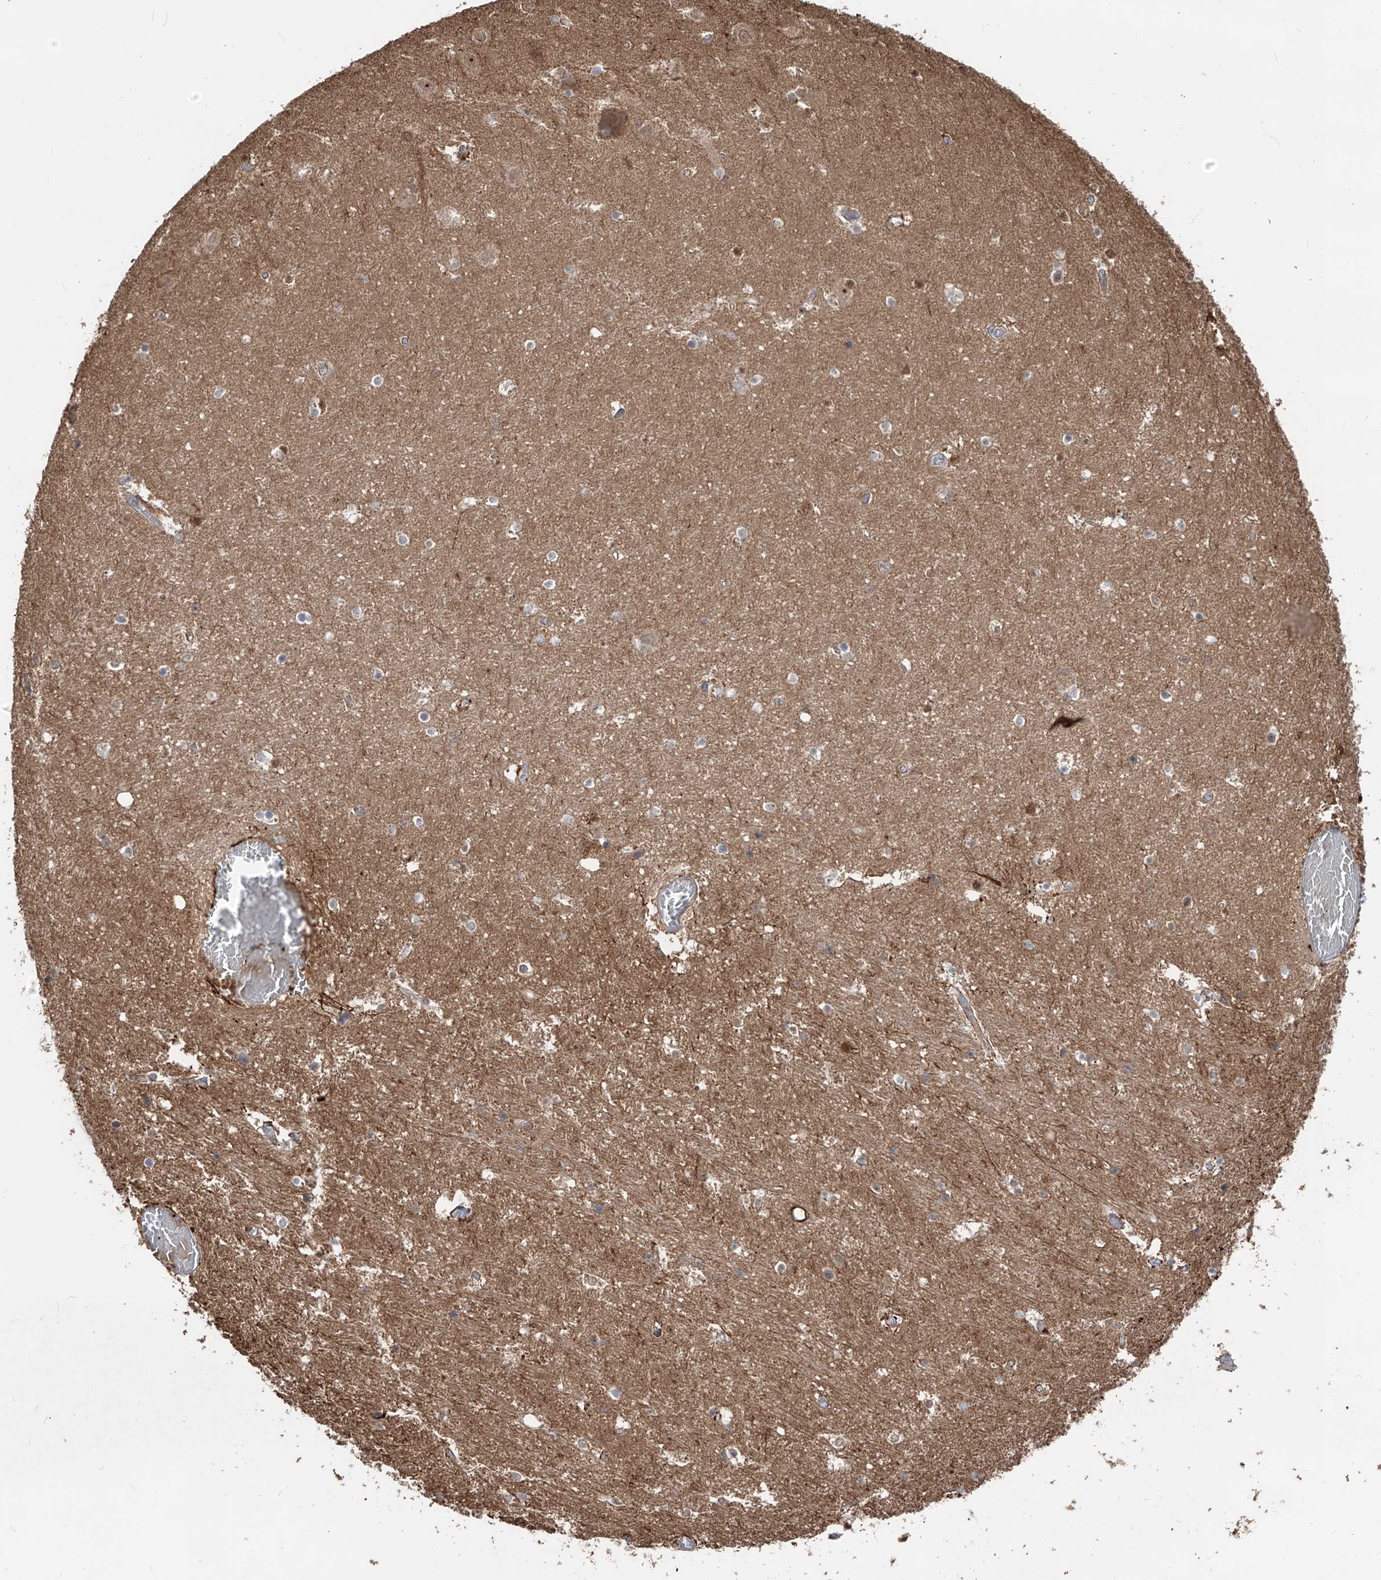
{"staining": {"intensity": "strong", "quantity": "<25%", "location": "cytoplasmic/membranous"}, "tissue": "hippocampus", "cell_type": "Glial cells", "image_type": "normal", "snomed": [{"axis": "morphology", "description": "Normal tissue, NOS"}, {"axis": "topography", "description": "Hippocampus"}], "caption": "This image reveals immunohistochemistry (IHC) staining of benign human hippocampus, with medium strong cytoplasmic/membranous staining in about <25% of glial cells.", "gene": "EDN1", "patient": {"sex": "female", "age": 52}}